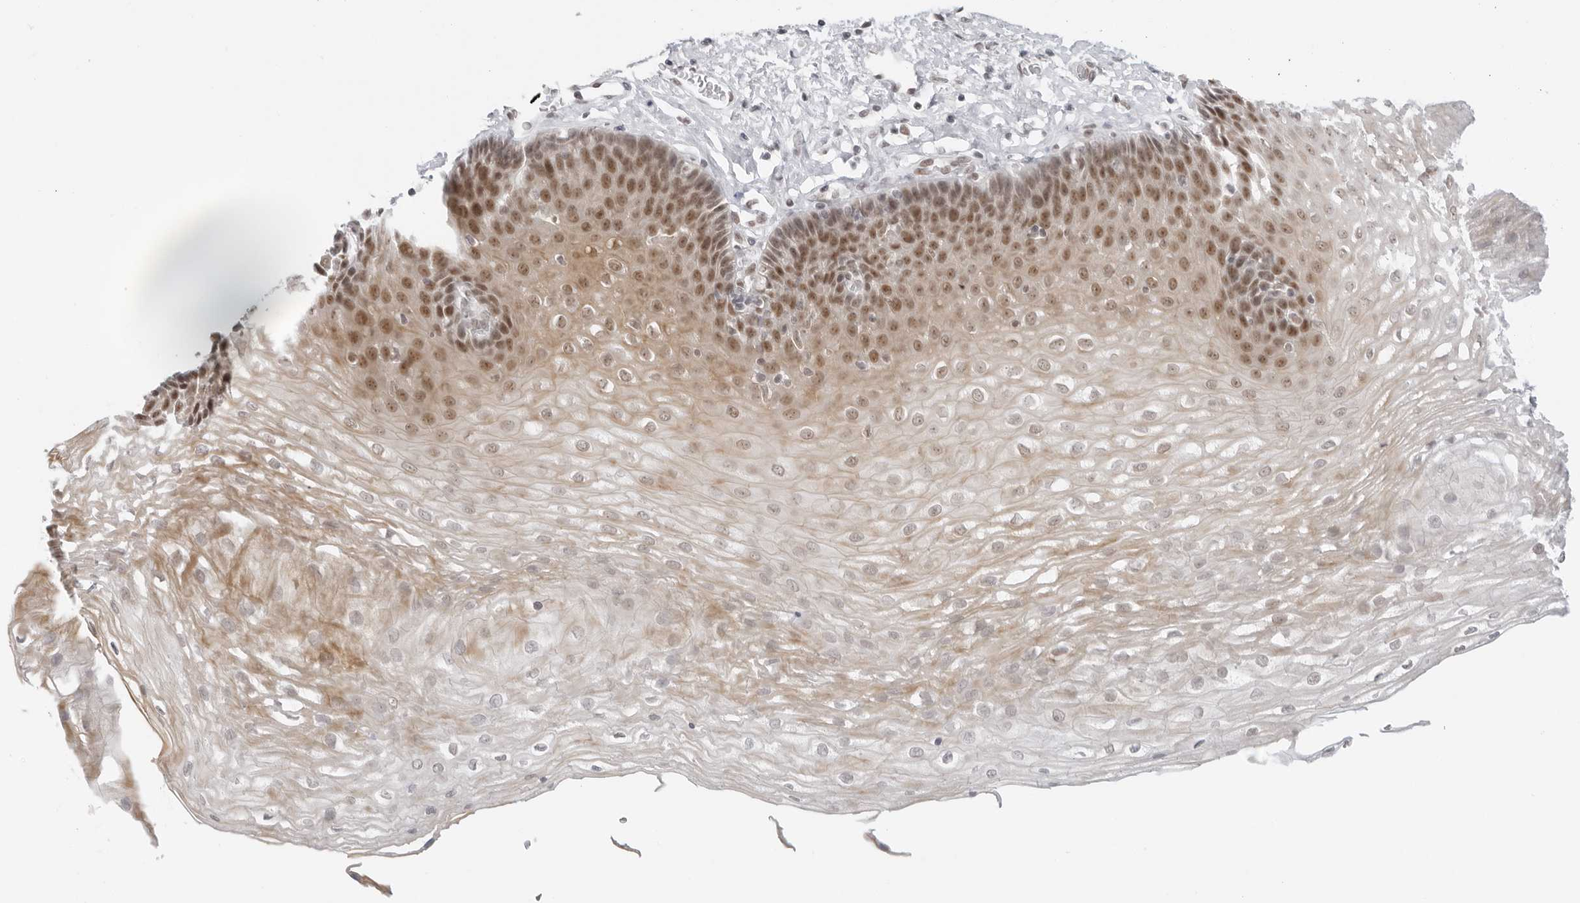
{"staining": {"intensity": "moderate", "quantity": ">75%", "location": "cytoplasmic/membranous,nuclear"}, "tissue": "esophagus", "cell_type": "Squamous epithelial cells", "image_type": "normal", "snomed": [{"axis": "morphology", "description": "Normal tissue, NOS"}, {"axis": "topography", "description": "Esophagus"}], "caption": "The image reveals immunohistochemical staining of unremarkable esophagus. There is moderate cytoplasmic/membranous,nuclear positivity is identified in approximately >75% of squamous epithelial cells. The staining was performed using DAB (3,3'-diaminobenzidine) to visualize the protein expression in brown, while the nuclei were stained in blue with hematoxylin (Magnification: 20x).", "gene": "FOXK2", "patient": {"sex": "female", "age": 66}}